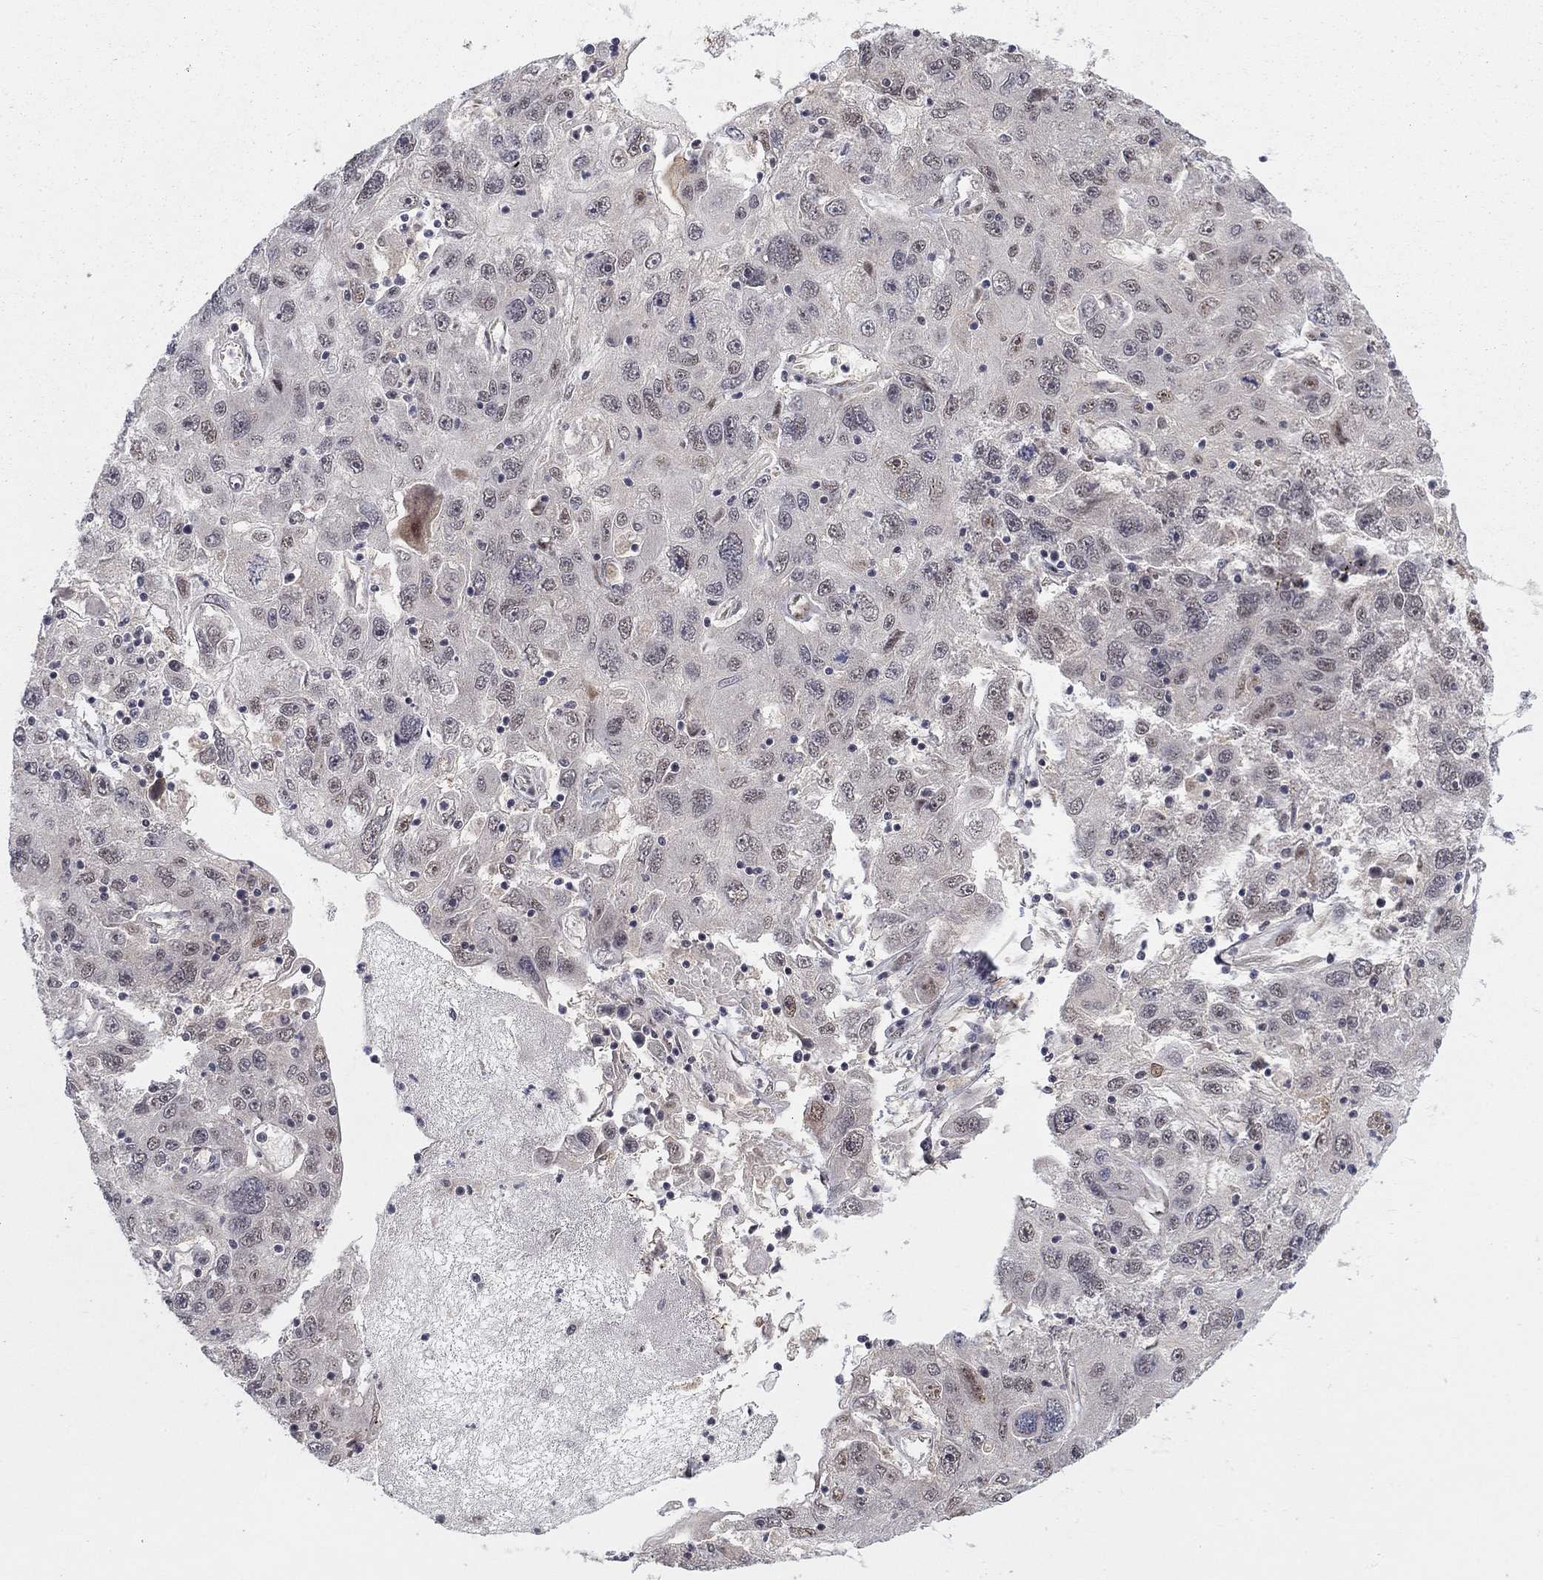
{"staining": {"intensity": "negative", "quantity": "none", "location": "none"}, "tissue": "stomach cancer", "cell_type": "Tumor cells", "image_type": "cancer", "snomed": [{"axis": "morphology", "description": "Adenocarcinoma, NOS"}, {"axis": "topography", "description": "Stomach"}], "caption": "An image of human stomach cancer (adenocarcinoma) is negative for staining in tumor cells.", "gene": "ZNF395", "patient": {"sex": "male", "age": 56}}